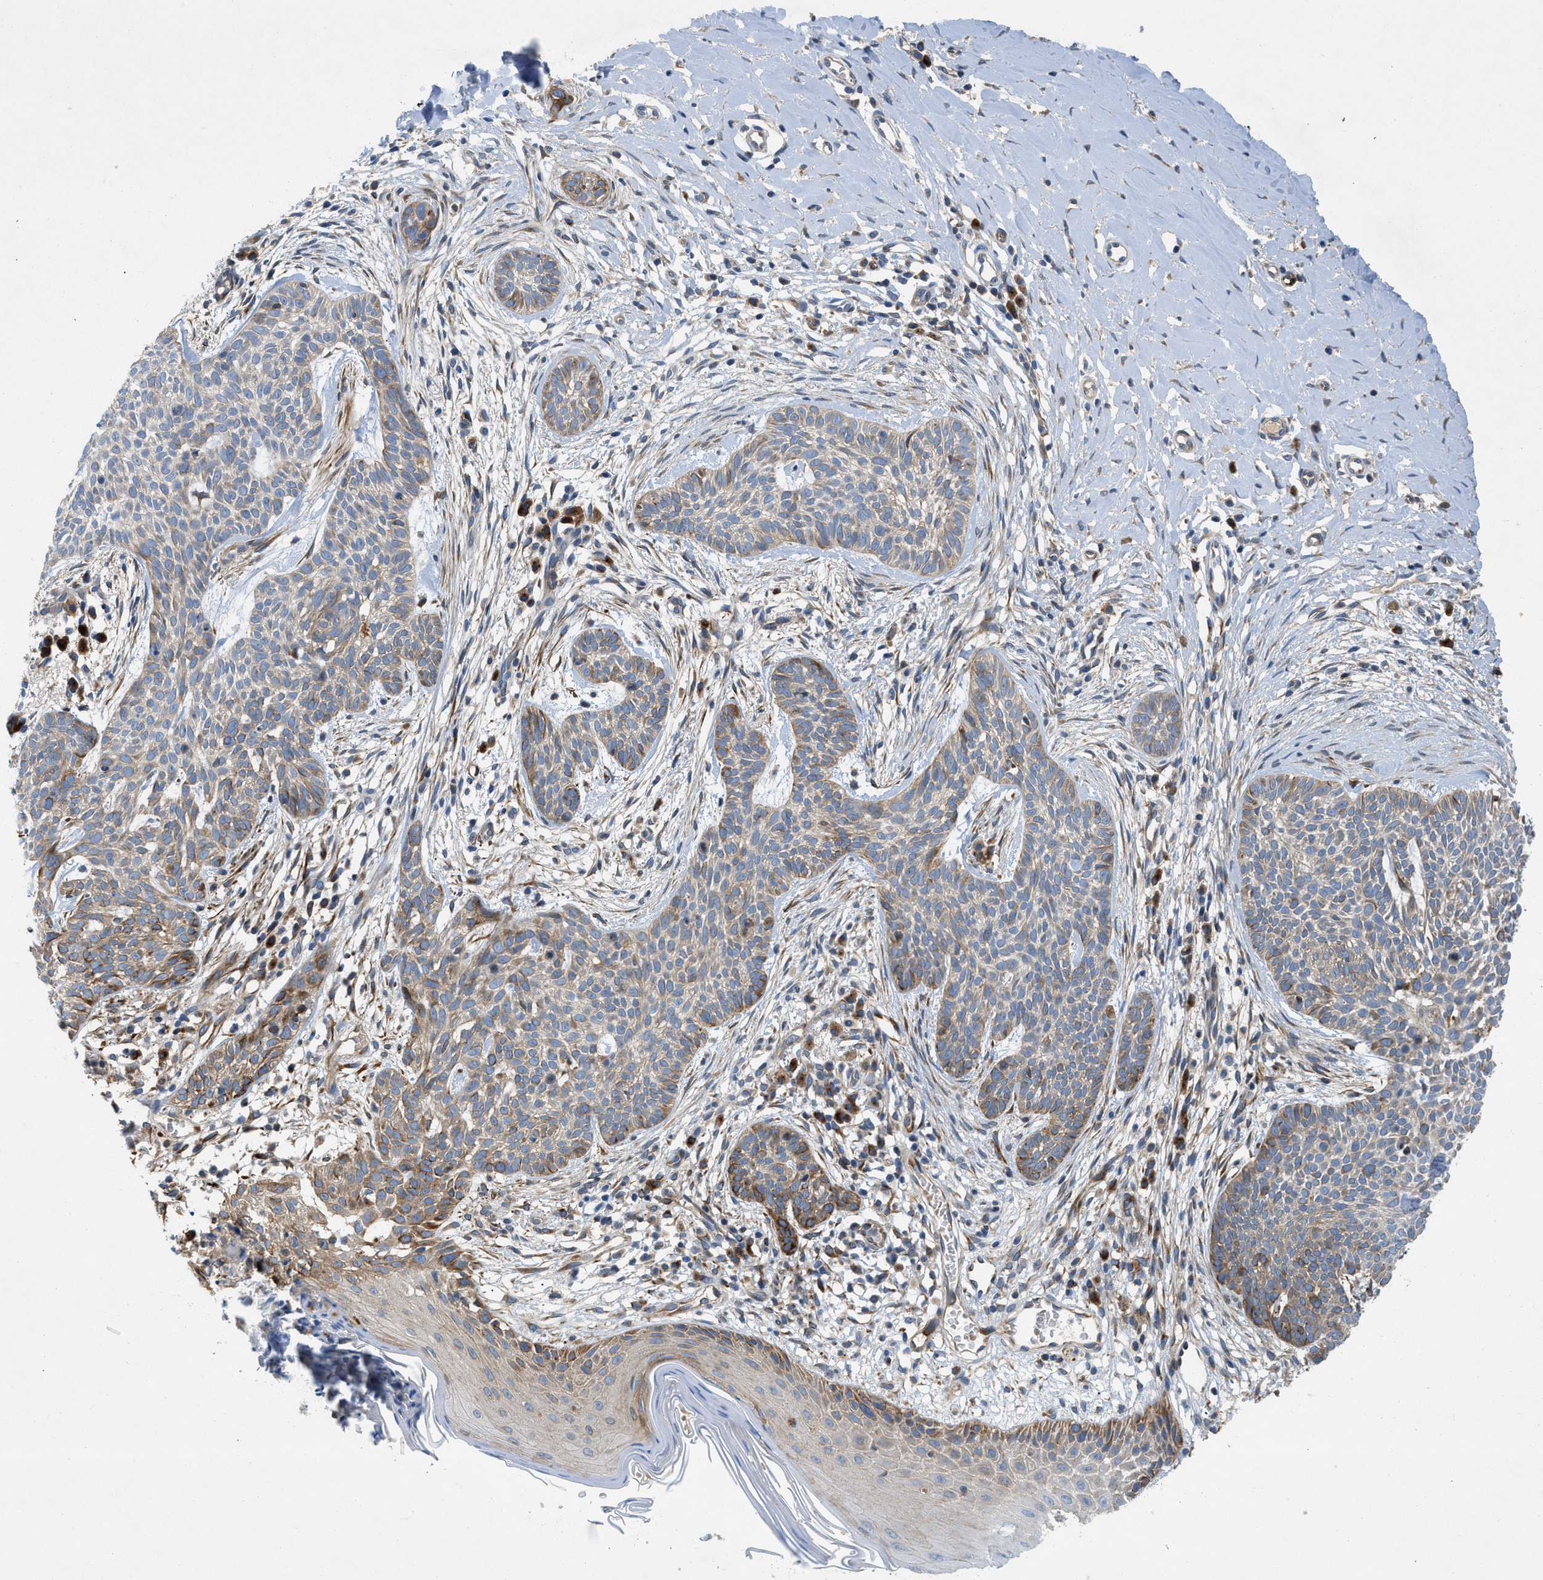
{"staining": {"intensity": "weak", "quantity": ">75%", "location": "cytoplasmic/membranous"}, "tissue": "skin cancer", "cell_type": "Tumor cells", "image_type": "cancer", "snomed": [{"axis": "morphology", "description": "Basal cell carcinoma"}, {"axis": "topography", "description": "Skin"}], "caption": "A photomicrograph of basal cell carcinoma (skin) stained for a protein reveals weak cytoplasmic/membranous brown staining in tumor cells.", "gene": "TMEM248", "patient": {"sex": "female", "age": 59}}